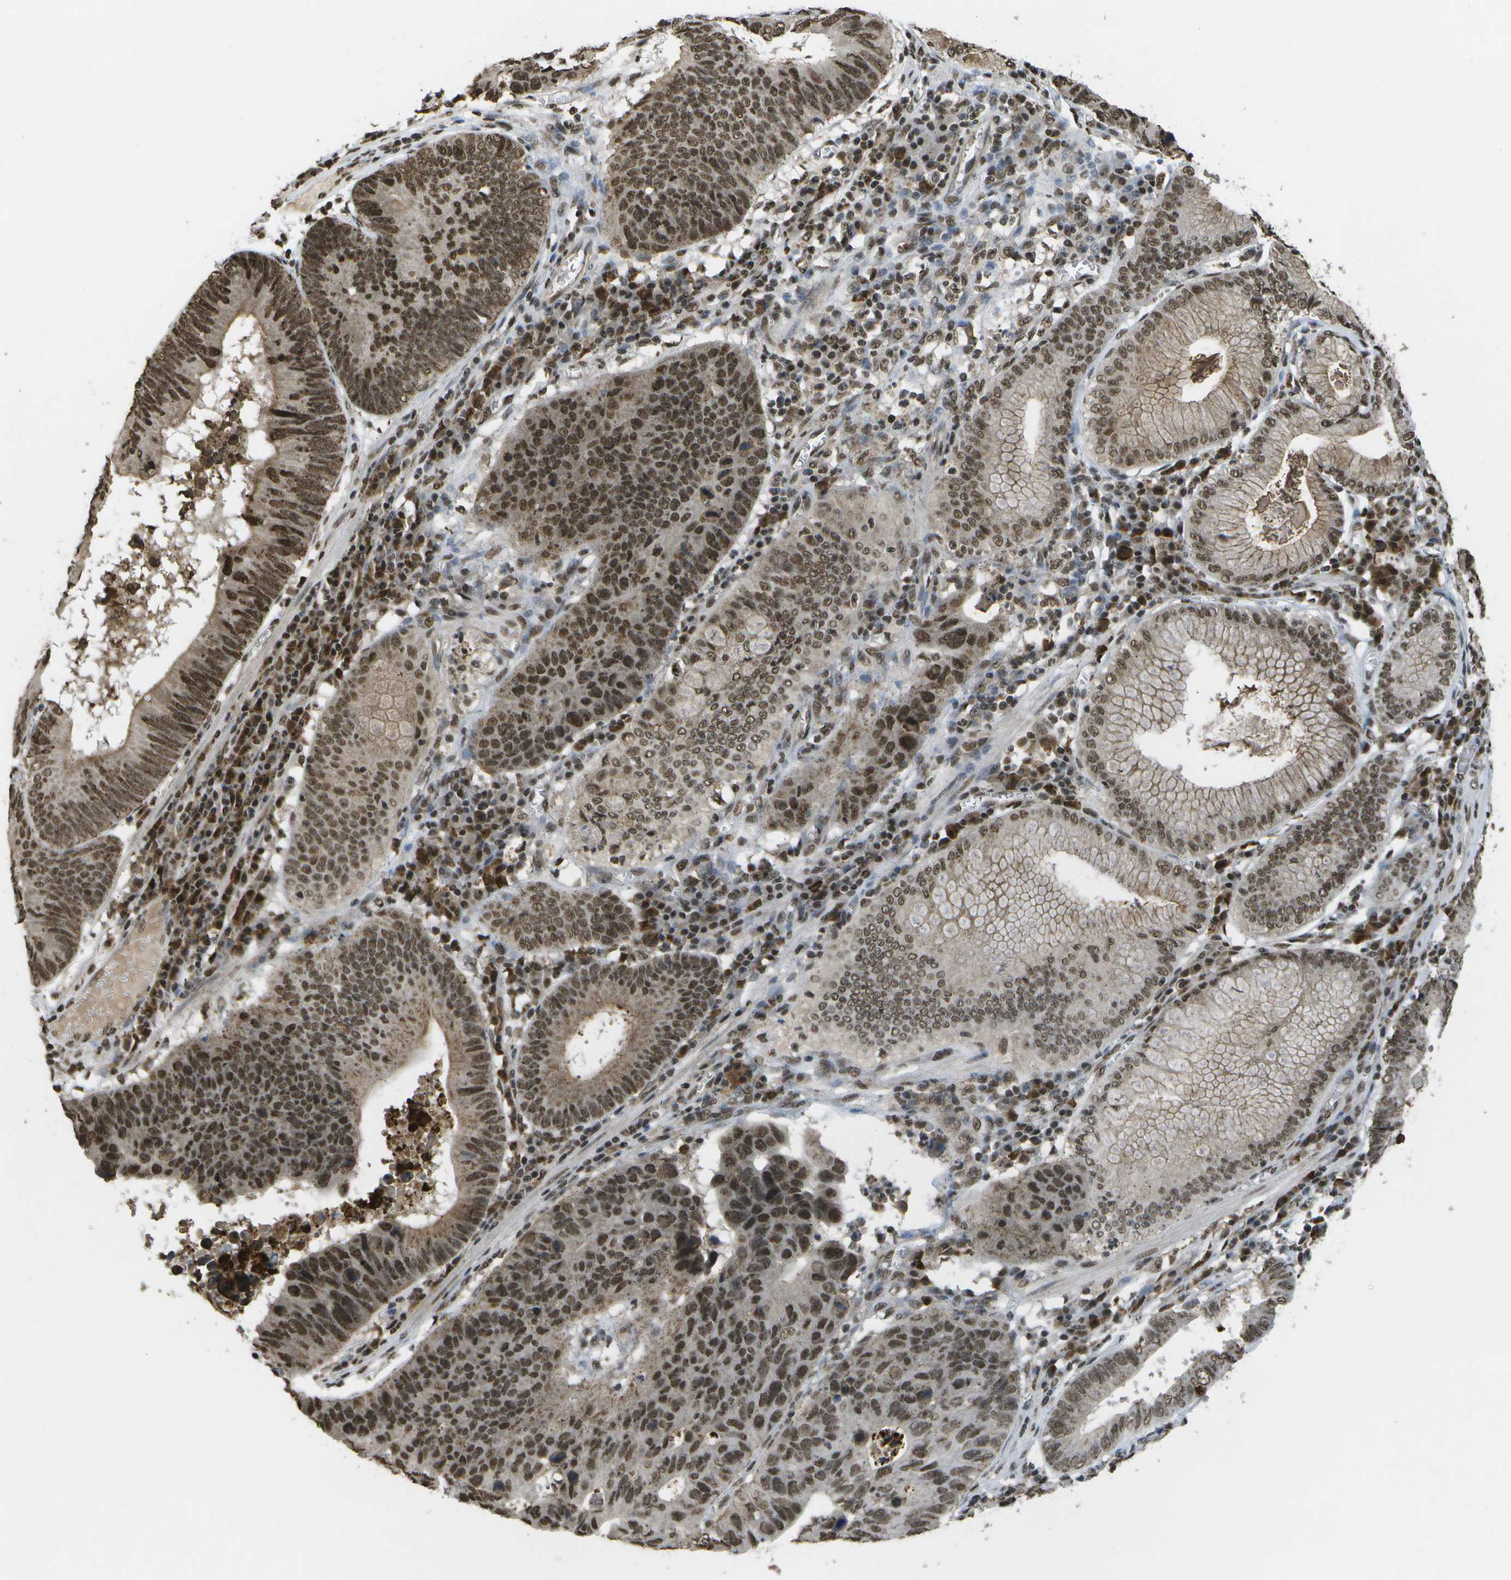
{"staining": {"intensity": "strong", "quantity": ">75%", "location": "cytoplasmic/membranous,nuclear"}, "tissue": "stomach cancer", "cell_type": "Tumor cells", "image_type": "cancer", "snomed": [{"axis": "morphology", "description": "Adenocarcinoma, NOS"}, {"axis": "topography", "description": "Stomach"}], "caption": "DAB (3,3'-diaminobenzidine) immunohistochemical staining of human stomach adenocarcinoma reveals strong cytoplasmic/membranous and nuclear protein expression in approximately >75% of tumor cells.", "gene": "SPEN", "patient": {"sex": "male", "age": 59}}